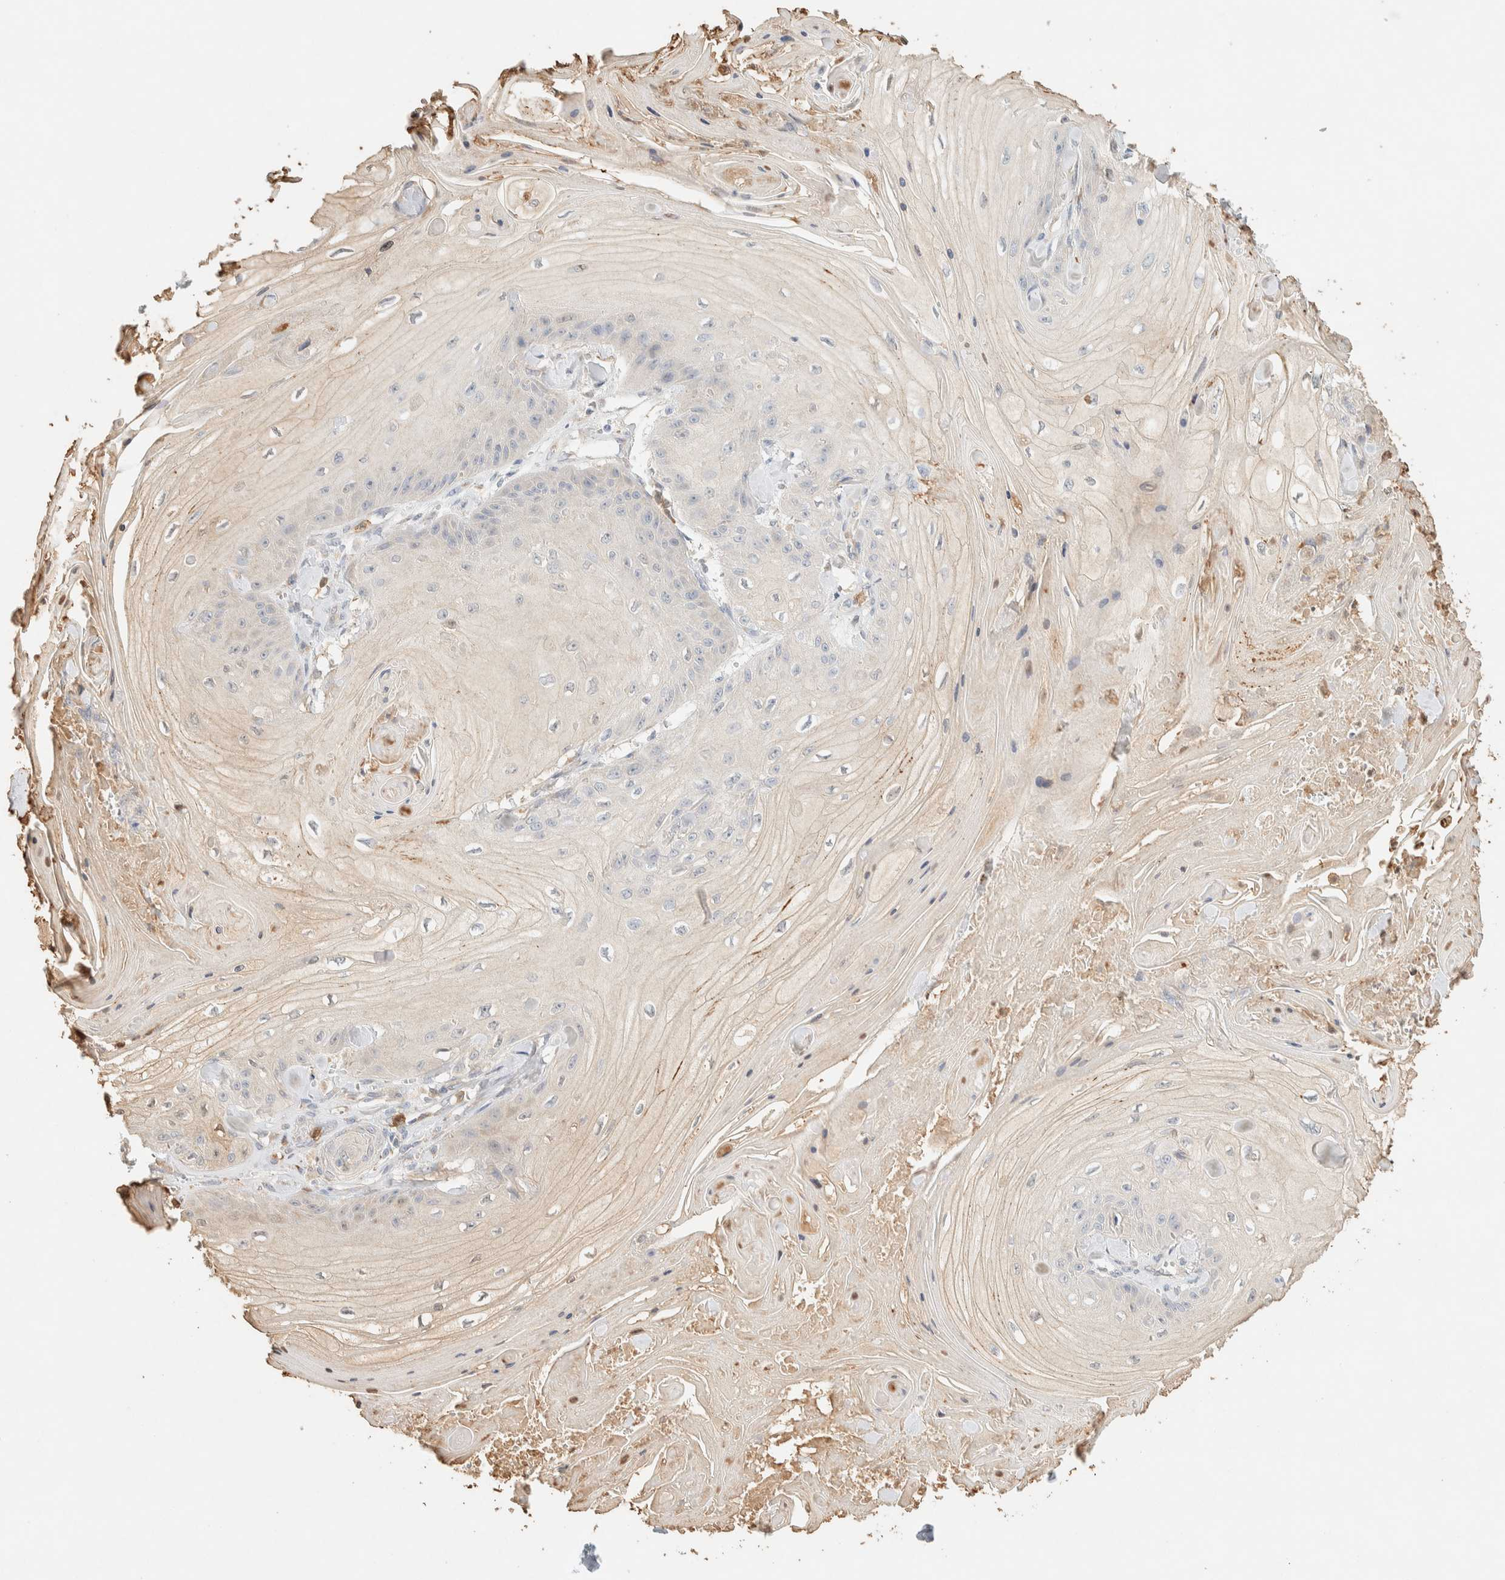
{"staining": {"intensity": "negative", "quantity": "none", "location": "none"}, "tissue": "skin cancer", "cell_type": "Tumor cells", "image_type": "cancer", "snomed": [{"axis": "morphology", "description": "Squamous cell carcinoma, NOS"}, {"axis": "topography", "description": "Skin"}], "caption": "This is a histopathology image of IHC staining of skin squamous cell carcinoma, which shows no expression in tumor cells.", "gene": "TTC3", "patient": {"sex": "male", "age": 74}}